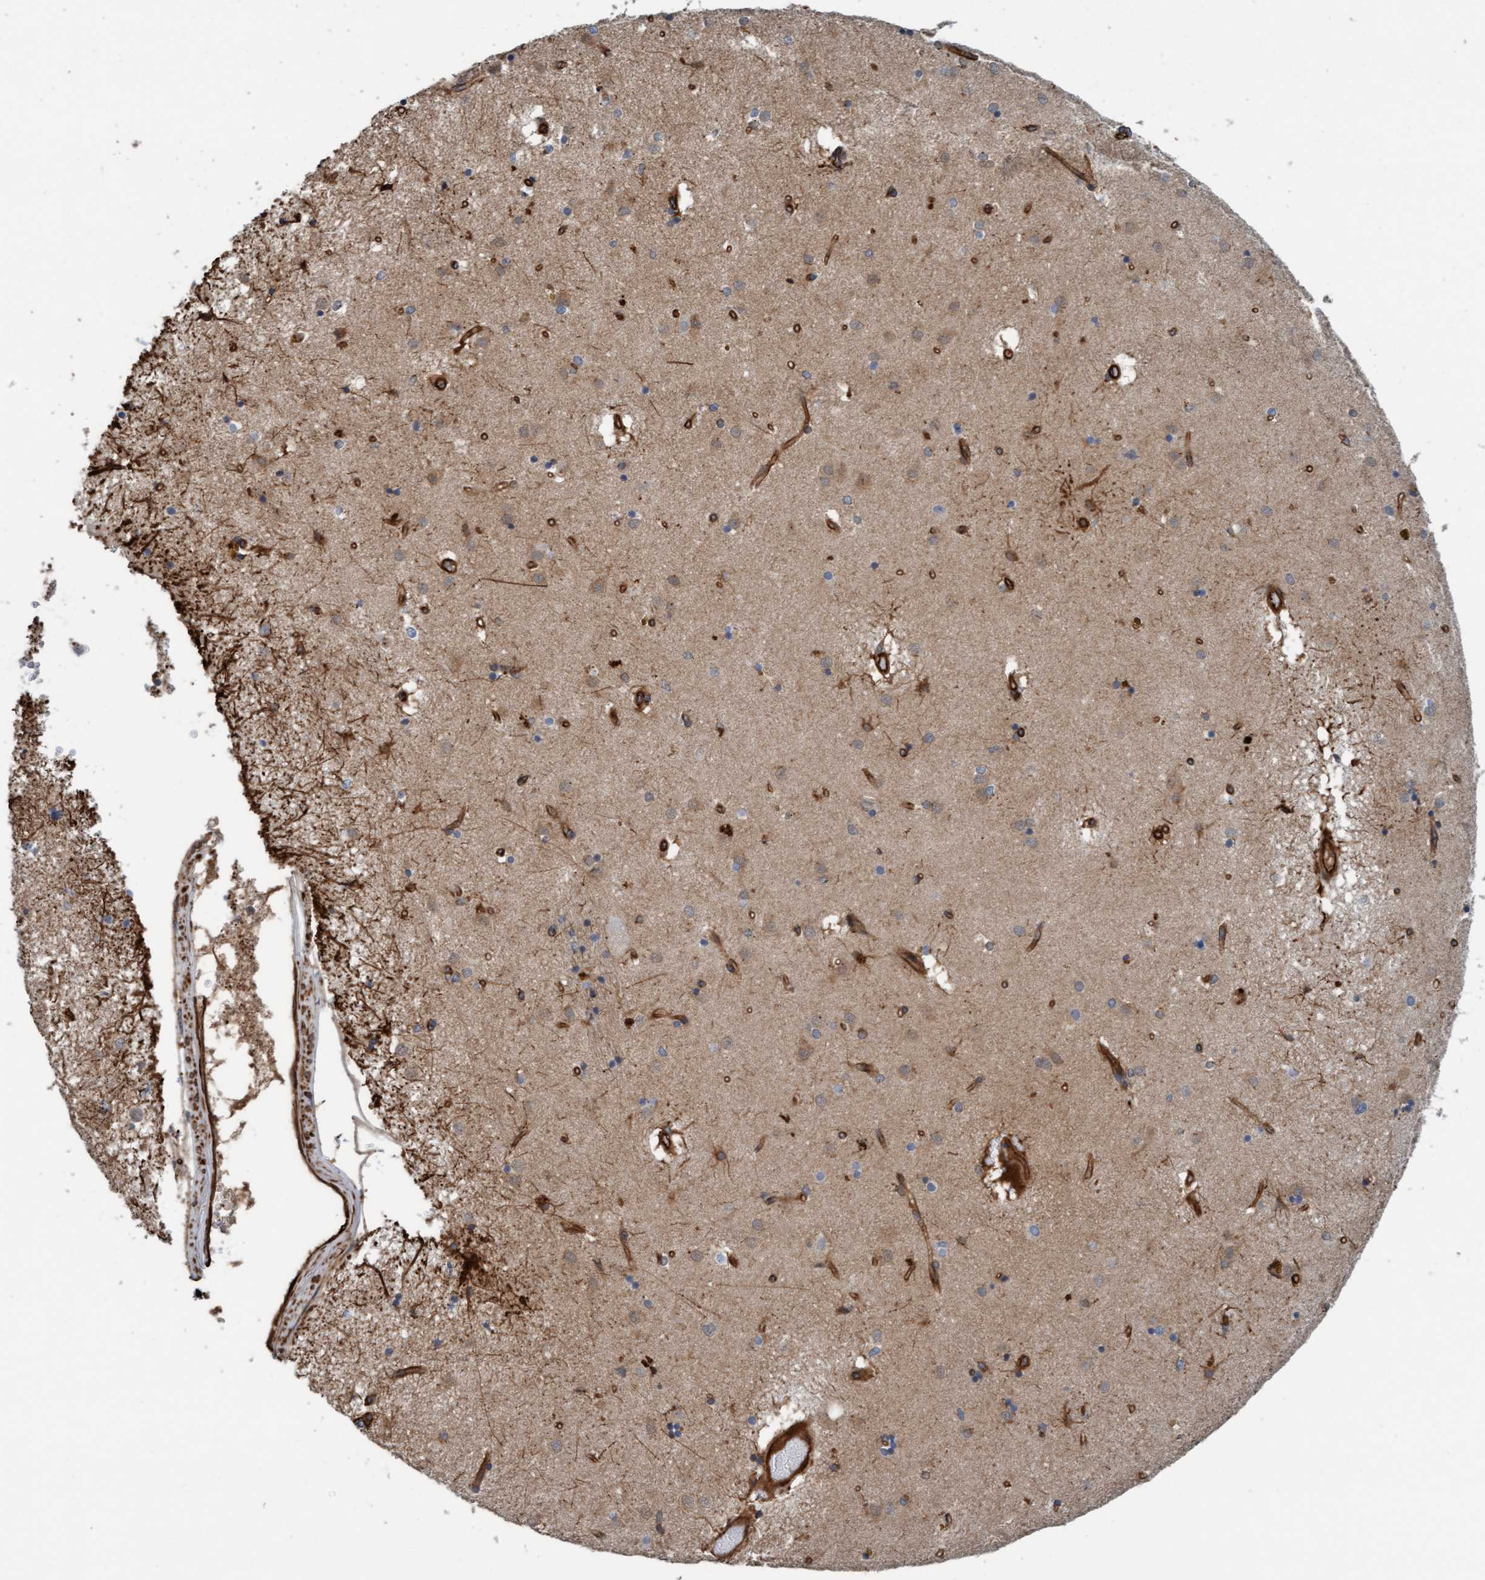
{"staining": {"intensity": "weak", "quantity": "25%-75%", "location": "cytoplasmic/membranous"}, "tissue": "caudate", "cell_type": "Glial cells", "image_type": "normal", "snomed": [{"axis": "morphology", "description": "Normal tissue, NOS"}, {"axis": "topography", "description": "Lateral ventricle wall"}], "caption": "DAB immunohistochemical staining of benign human caudate exhibits weak cytoplasmic/membranous protein expression in approximately 25%-75% of glial cells. The staining is performed using DAB (3,3'-diaminobenzidine) brown chromogen to label protein expression. The nuclei are counter-stained blue using hematoxylin.", "gene": "STXBP4", "patient": {"sex": "male", "age": 70}}